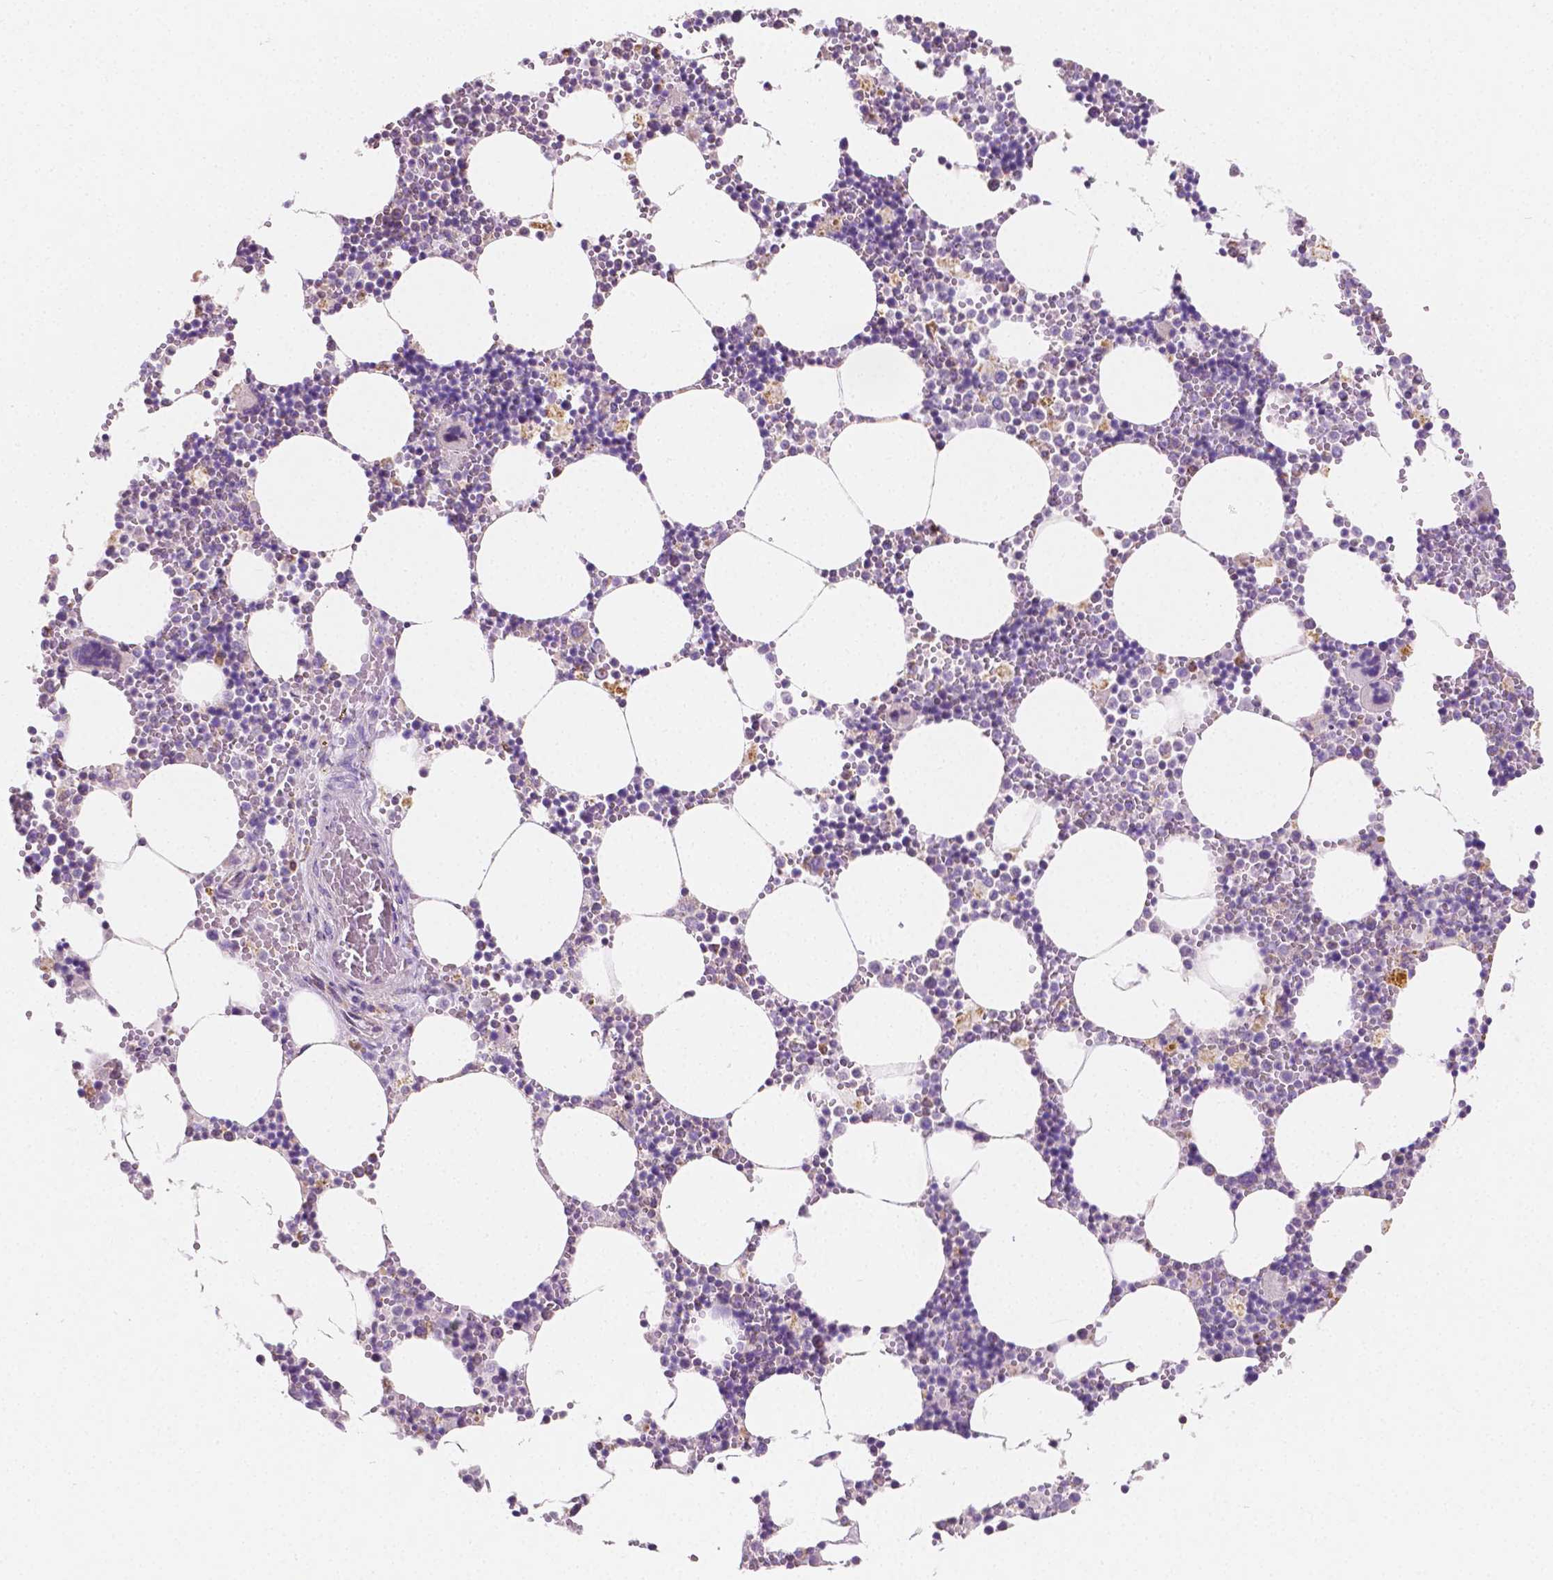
{"staining": {"intensity": "negative", "quantity": "none", "location": "none"}, "tissue": "bone marrow", "cell_type": "Hematopoietic cells", "image_type": "normal", "snomed": [{"axis": "morphology", "description": "Normal tissue, NOS"}, {"axis": "topography", "description": "Bone marrow"}], "caption": "Hematopoietic cells show no significant staining in unremarkable bone marrow. (Brightfield microscopy of DAB immunohistochemistry at high magnification).", "gene": "TMEM130", "patient": {"sex": "male", "age": 54}}